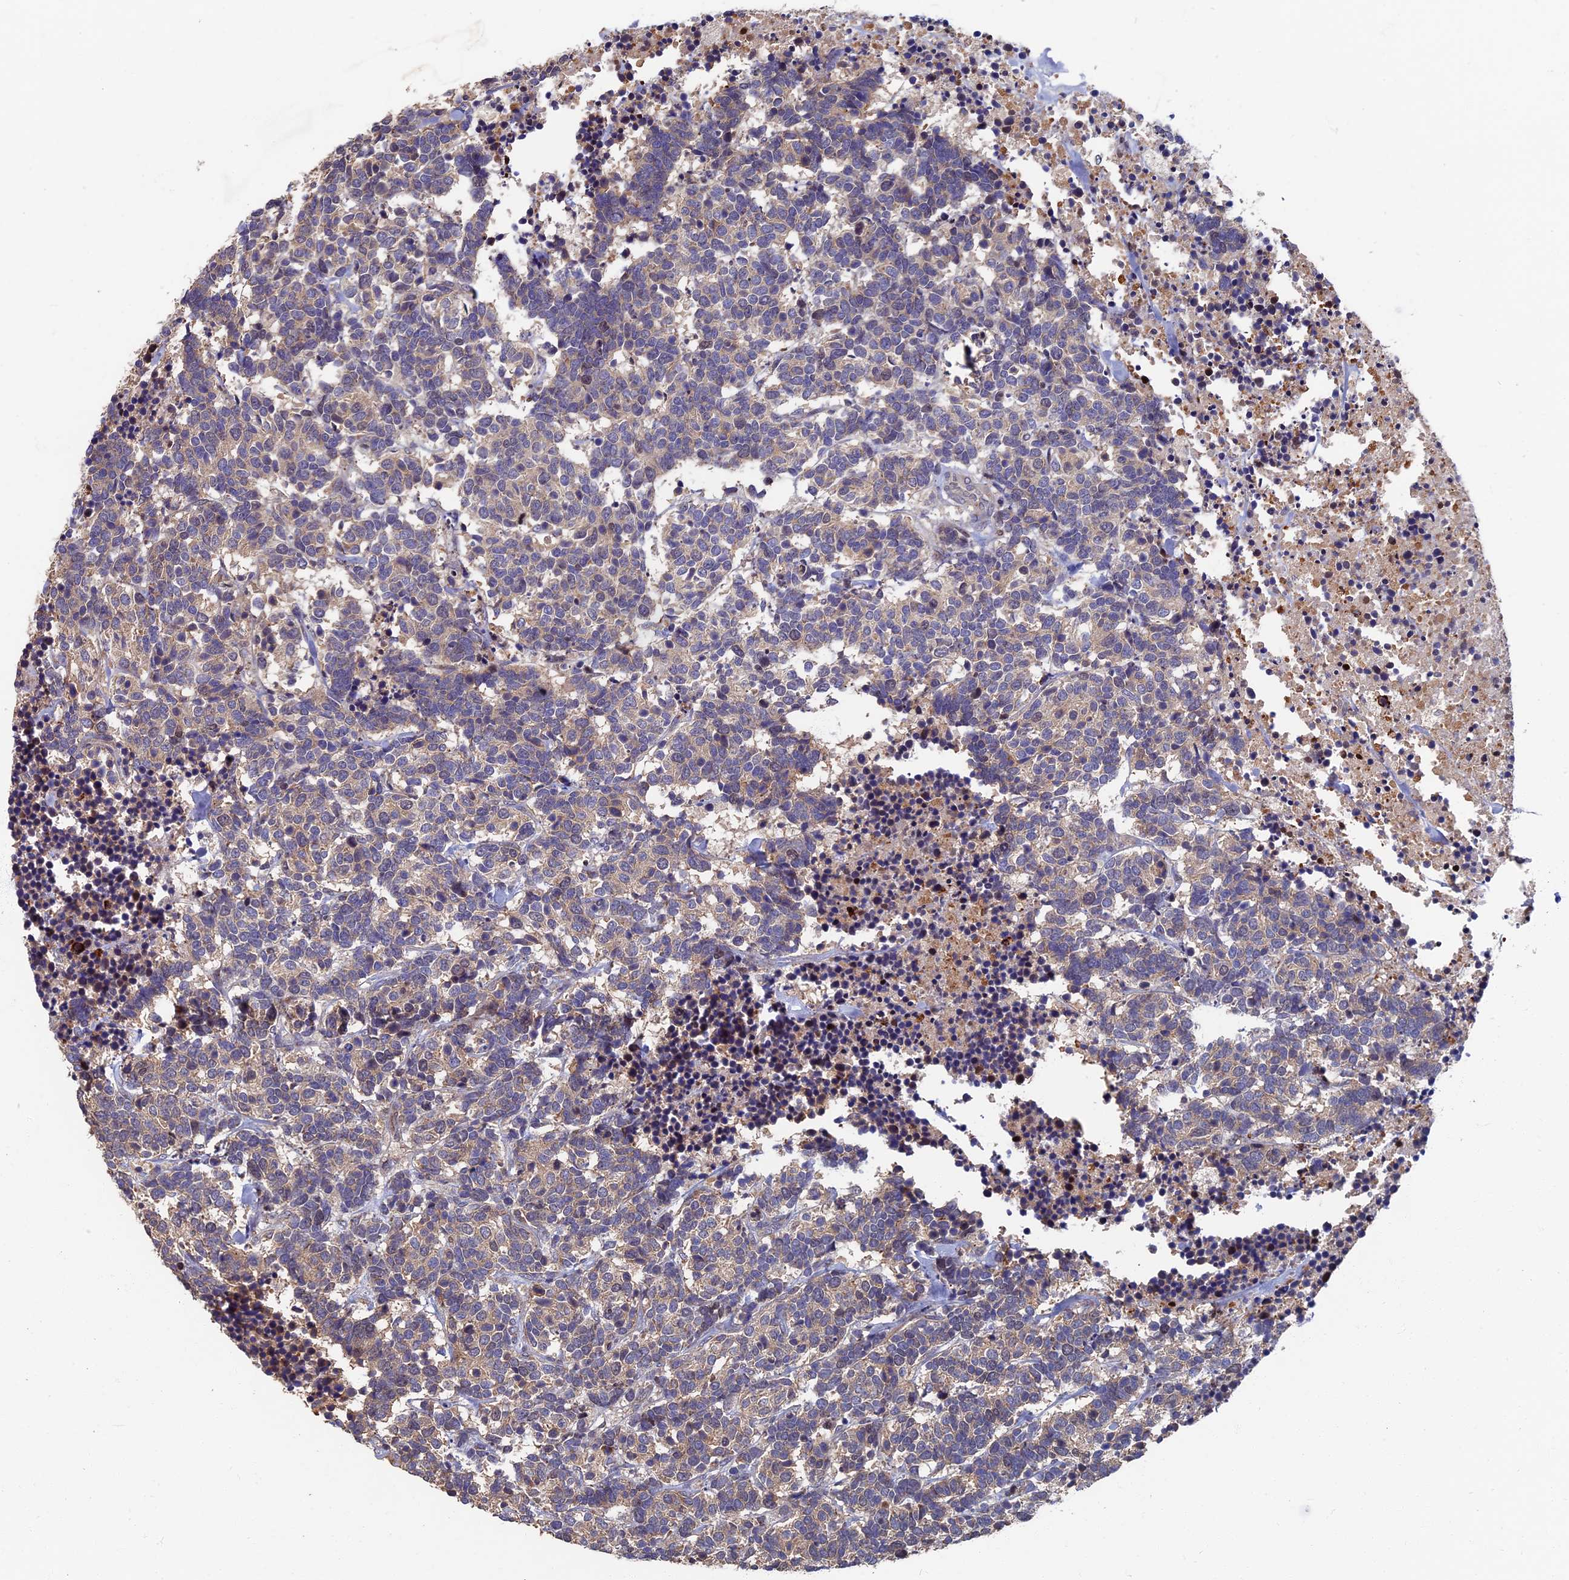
{"staining": {"intensity": "weak", "quantity": ">75%", "location": "cytoplasmic/membranous"}, "tissue": "carcinoid", "cell_type": "Tumor cells", "image_type": "cancer", "snomed": [{"axis": "morphology", "description": "Carcinoma, NOS"}, {"axis": "morphology", "description": "Carcinoid, malignant, NOS"}, {"axis": "topography", "description": "Urinary bladder"}], "caption": "A high-resolution micrograph shows IHC staining of carcinoid, which demonstrates weak cytoplasmic/membranous positivity in about >75% of tumor cells.", "gene": "TNK2", "patient": {"sex": "male", "age": 57}}